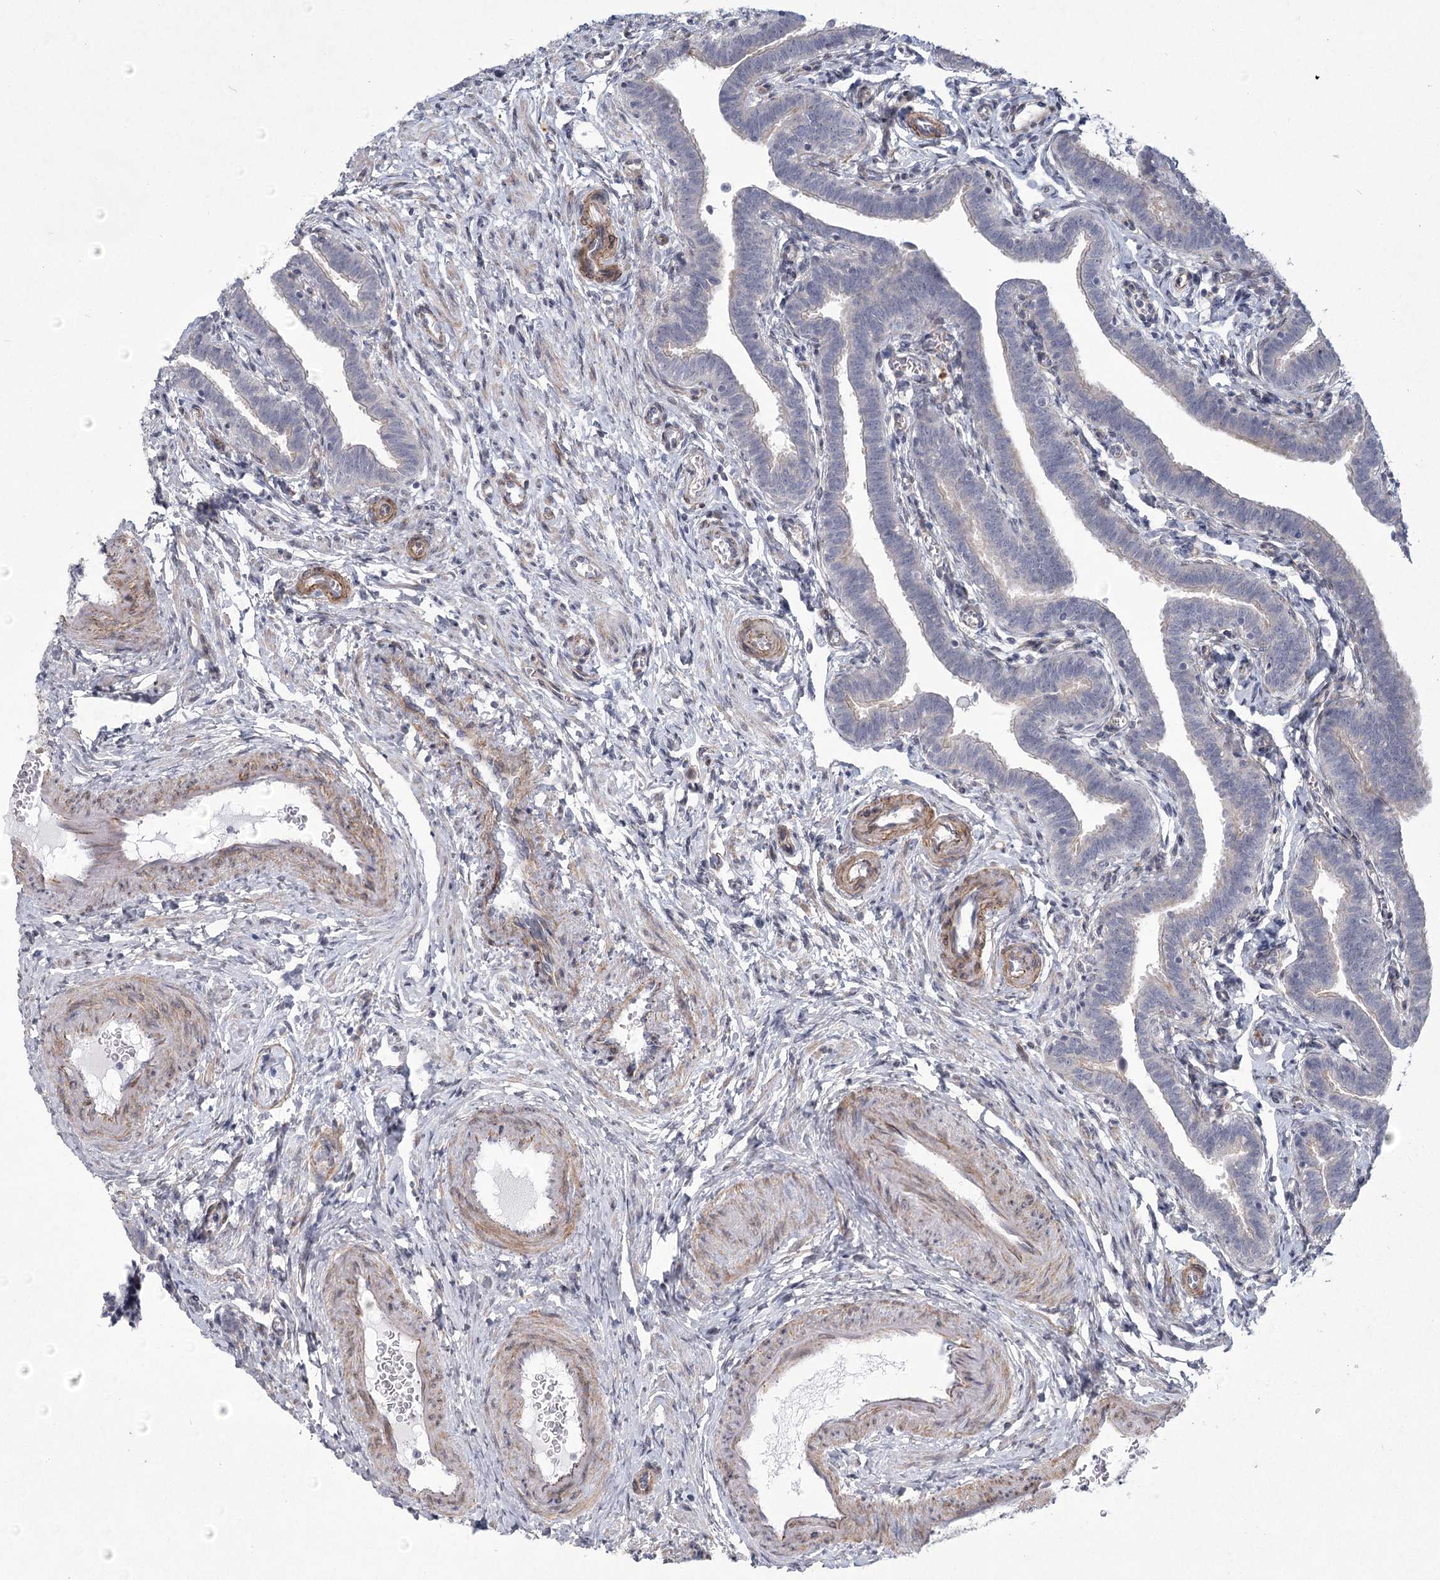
{"staining": {"intensity": "moderate", "quantity": "<25%", "location": "cytoplasmic/membranous"}, "tissue": "fallopian tube", "cell_type": "Glandular cells", "image_type": "normal", "snomed": [{"axis": "morphology", "description": "Normal tissue, NOS"}, {"axis": "topography", "description": "Fallopian tube"}], "caption": "Immunohistochemistry (IHC) of benign fallopian tube demonstrates low levels of moderate cytoplasmic/membranous staining in about <25% of glandular cells.", "gene": "MEPE", "patient": {"sex": "female", "age": 36}}